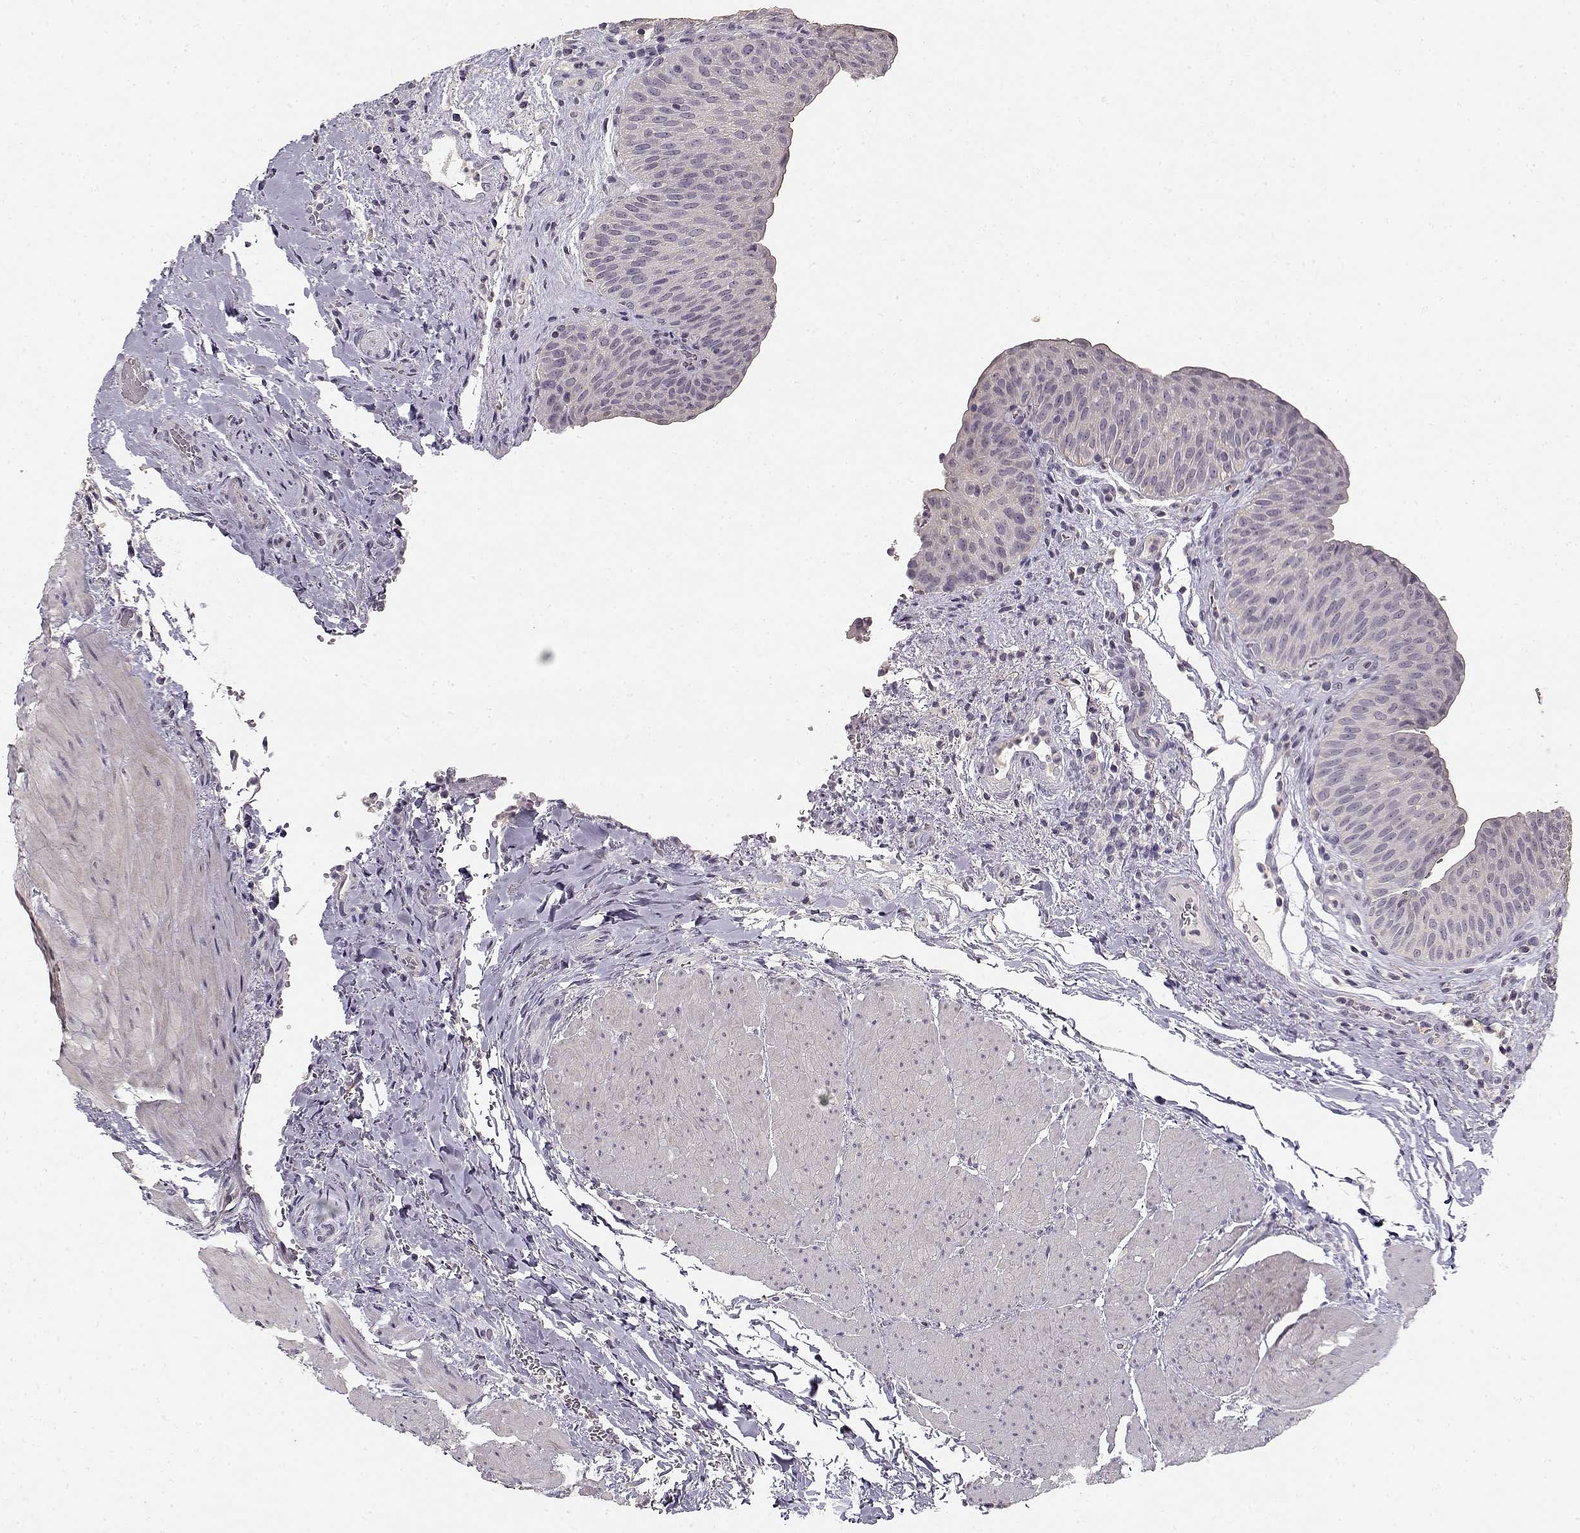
{"staining": {"intensity": "negative", "quantity": "none", "location": "none"}, "tissue": "urinary bladder", "cell_type": "Urothelial cells", "image_type": "normal", "snomed": [{"axis": "morphology", "description": "Normal tissue, NOS"}, {"axis": "topography", "description": "Urinary bladder"}], "caption": "High power microscopy micrograph of an immunohistochemistry (IHC) histopathology image of unremarkable urinary bladder, revealing no significant positivity in urothelial cells.", "gene": "UROC1", "patient": {"sex": "male", "age": 66}}